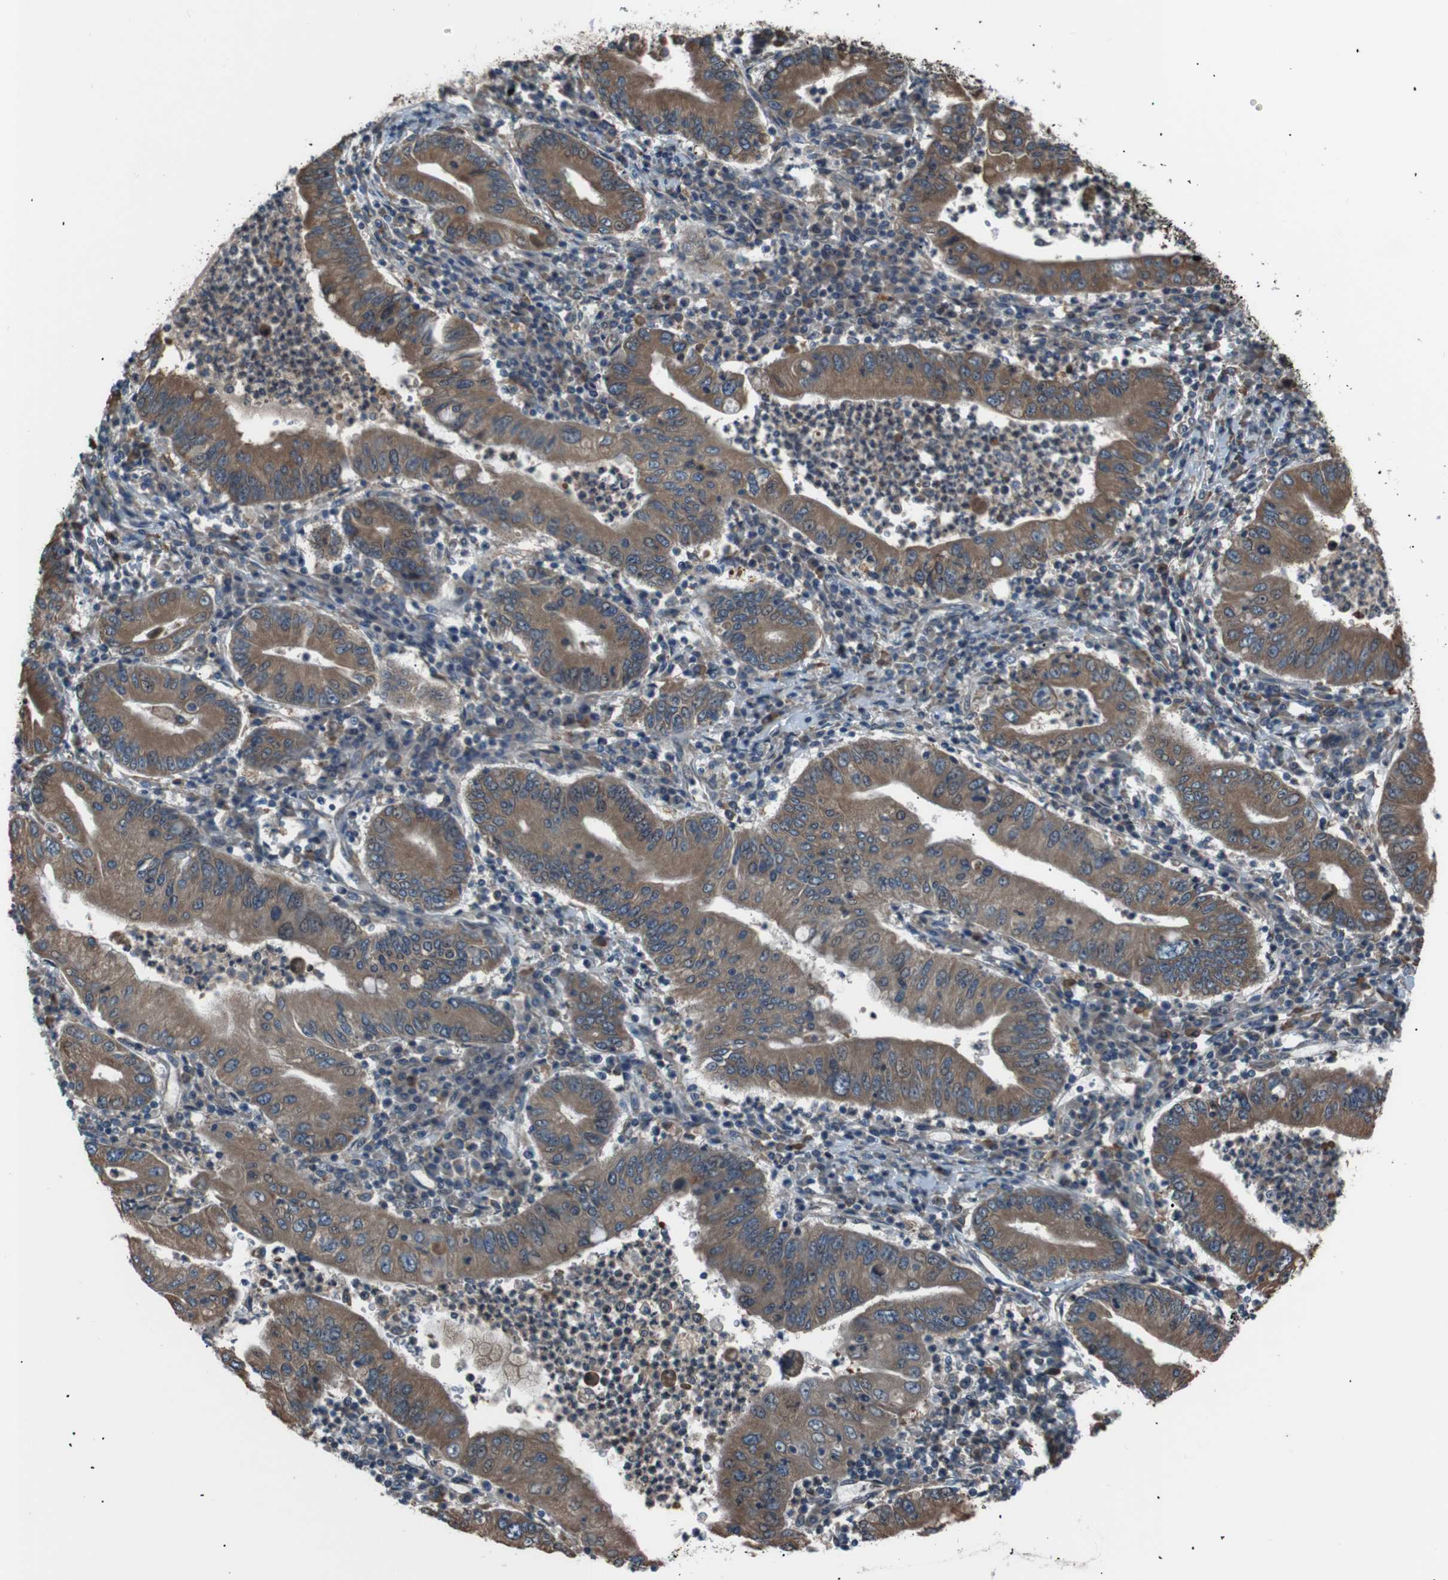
{"staining": {"intensity": "moderate", "quantity": ">75%", "location": "cytoplasmic/membranous"}, "tissue": "stomach cancer", "cell_type": "Tumor cells", "image_type": "cancer", "snomed": [{"axis": "morphology", "description": "Normal tissue, NOS"}, {"axis": "morphology", "description": "Adenocarcinoma, NOS"}, {"axis": "topography", "description": "Esophagus"}, {"axis": "topography", "description": "Stomach, upper"}, {"axis": "topography", "description": "Peripheral nerve tissue"}], "caption": "A medium amount of moderate cytoplasmic/membranous staining is appreciated in about >75% of tumor cells in stomach adenocarcinoma tissue.", "gene": "SIGMAR1", "patient": {"sex": "male", "age": 62}}